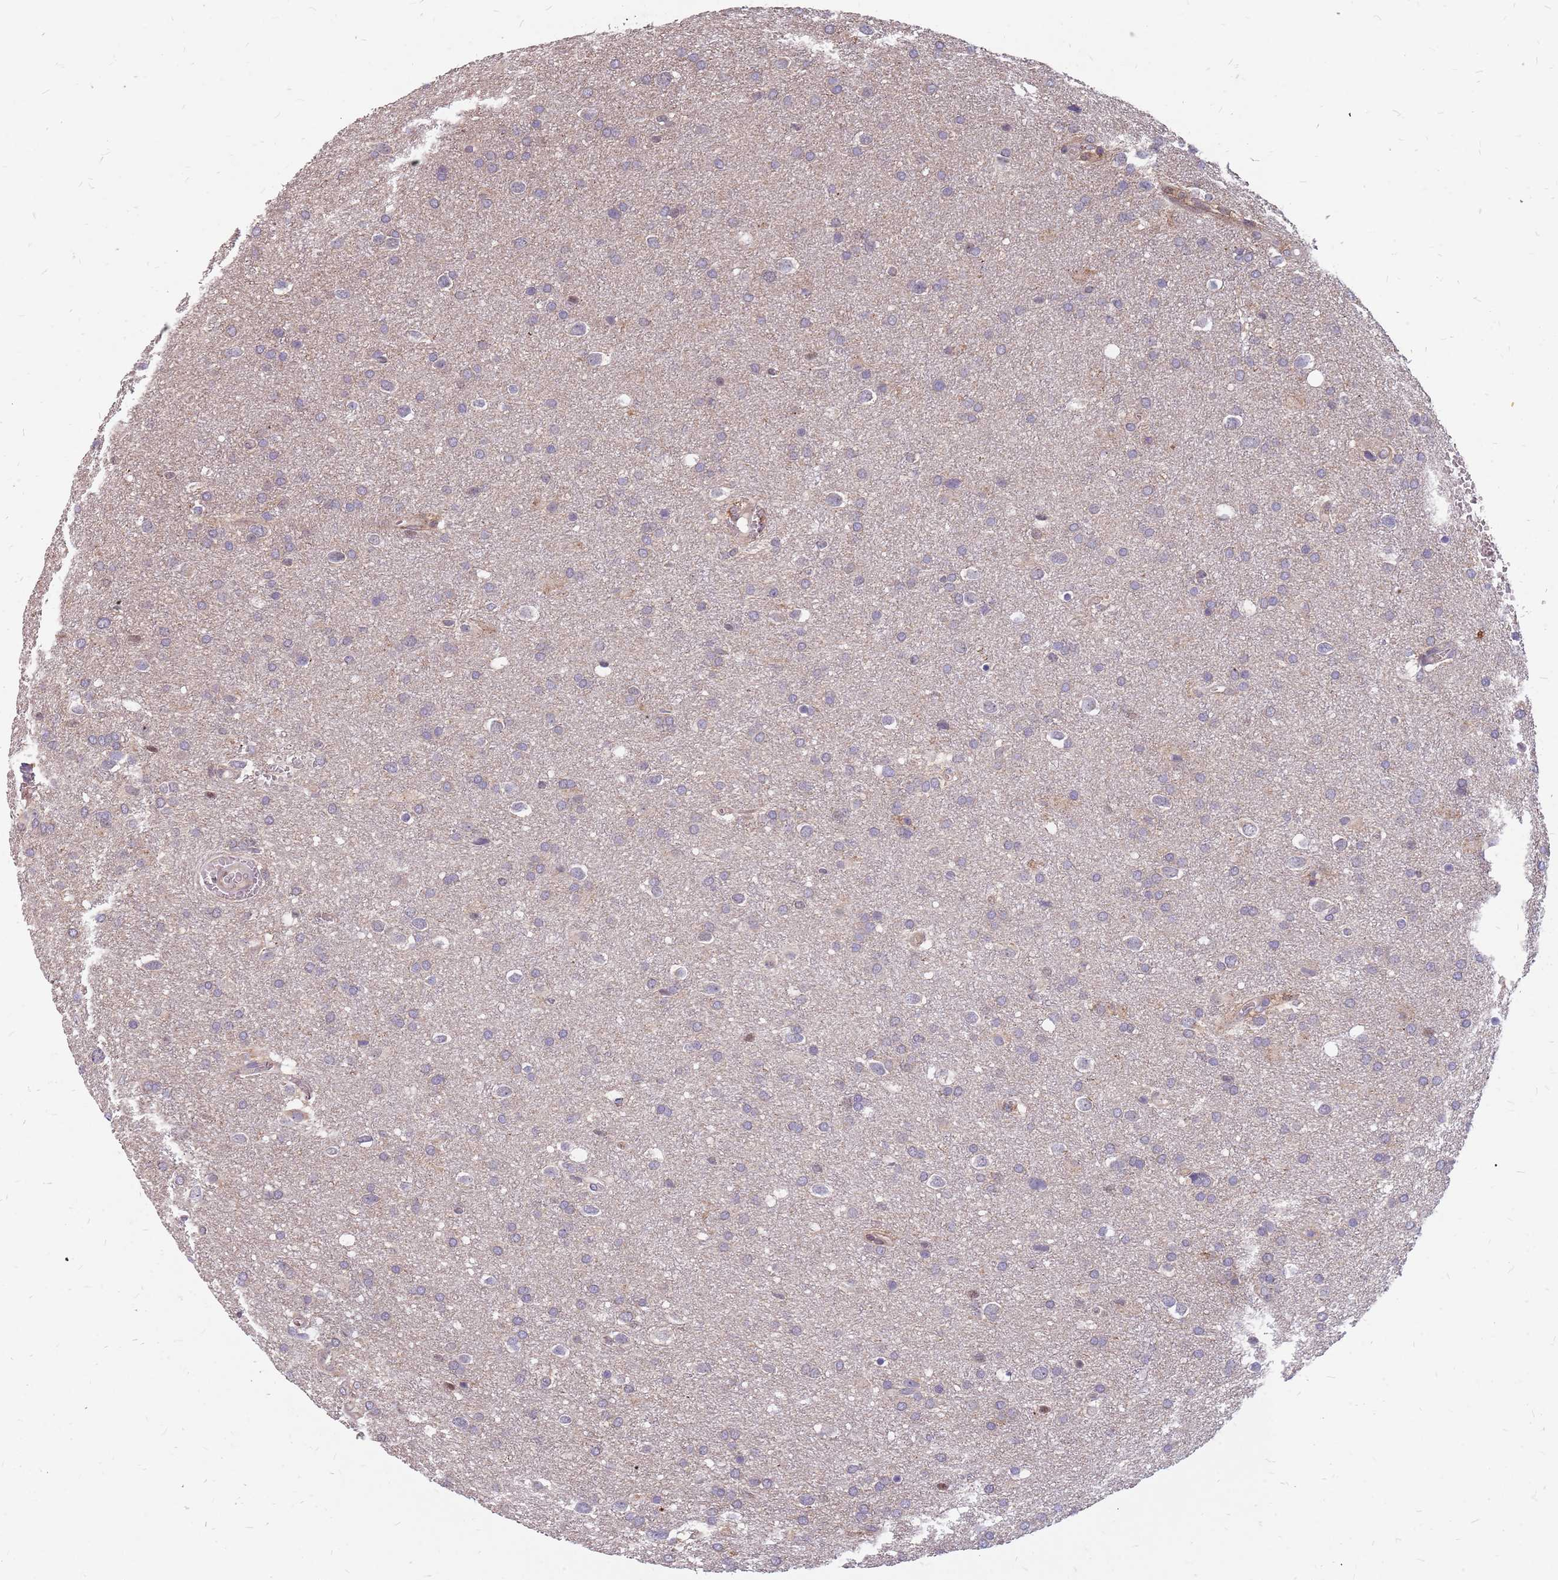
{"staining": {"intensity": "negative", "quantity": "none", "location": "none"}, "tissue": "glioma", "cell_type": "Tumor cells", "image_type": "cancer", "snomed": [{"axis": "morphology", "description": "Glioma, malignant, Low grade"}, {"axis": "topography", "description": "Brain"}], "caption": "Protein analysis of malignant glioma (low-grade) shows no significant expression in tumor cells.", "gene": "NME4", "patient": {"sex": "female", "age": 32}}